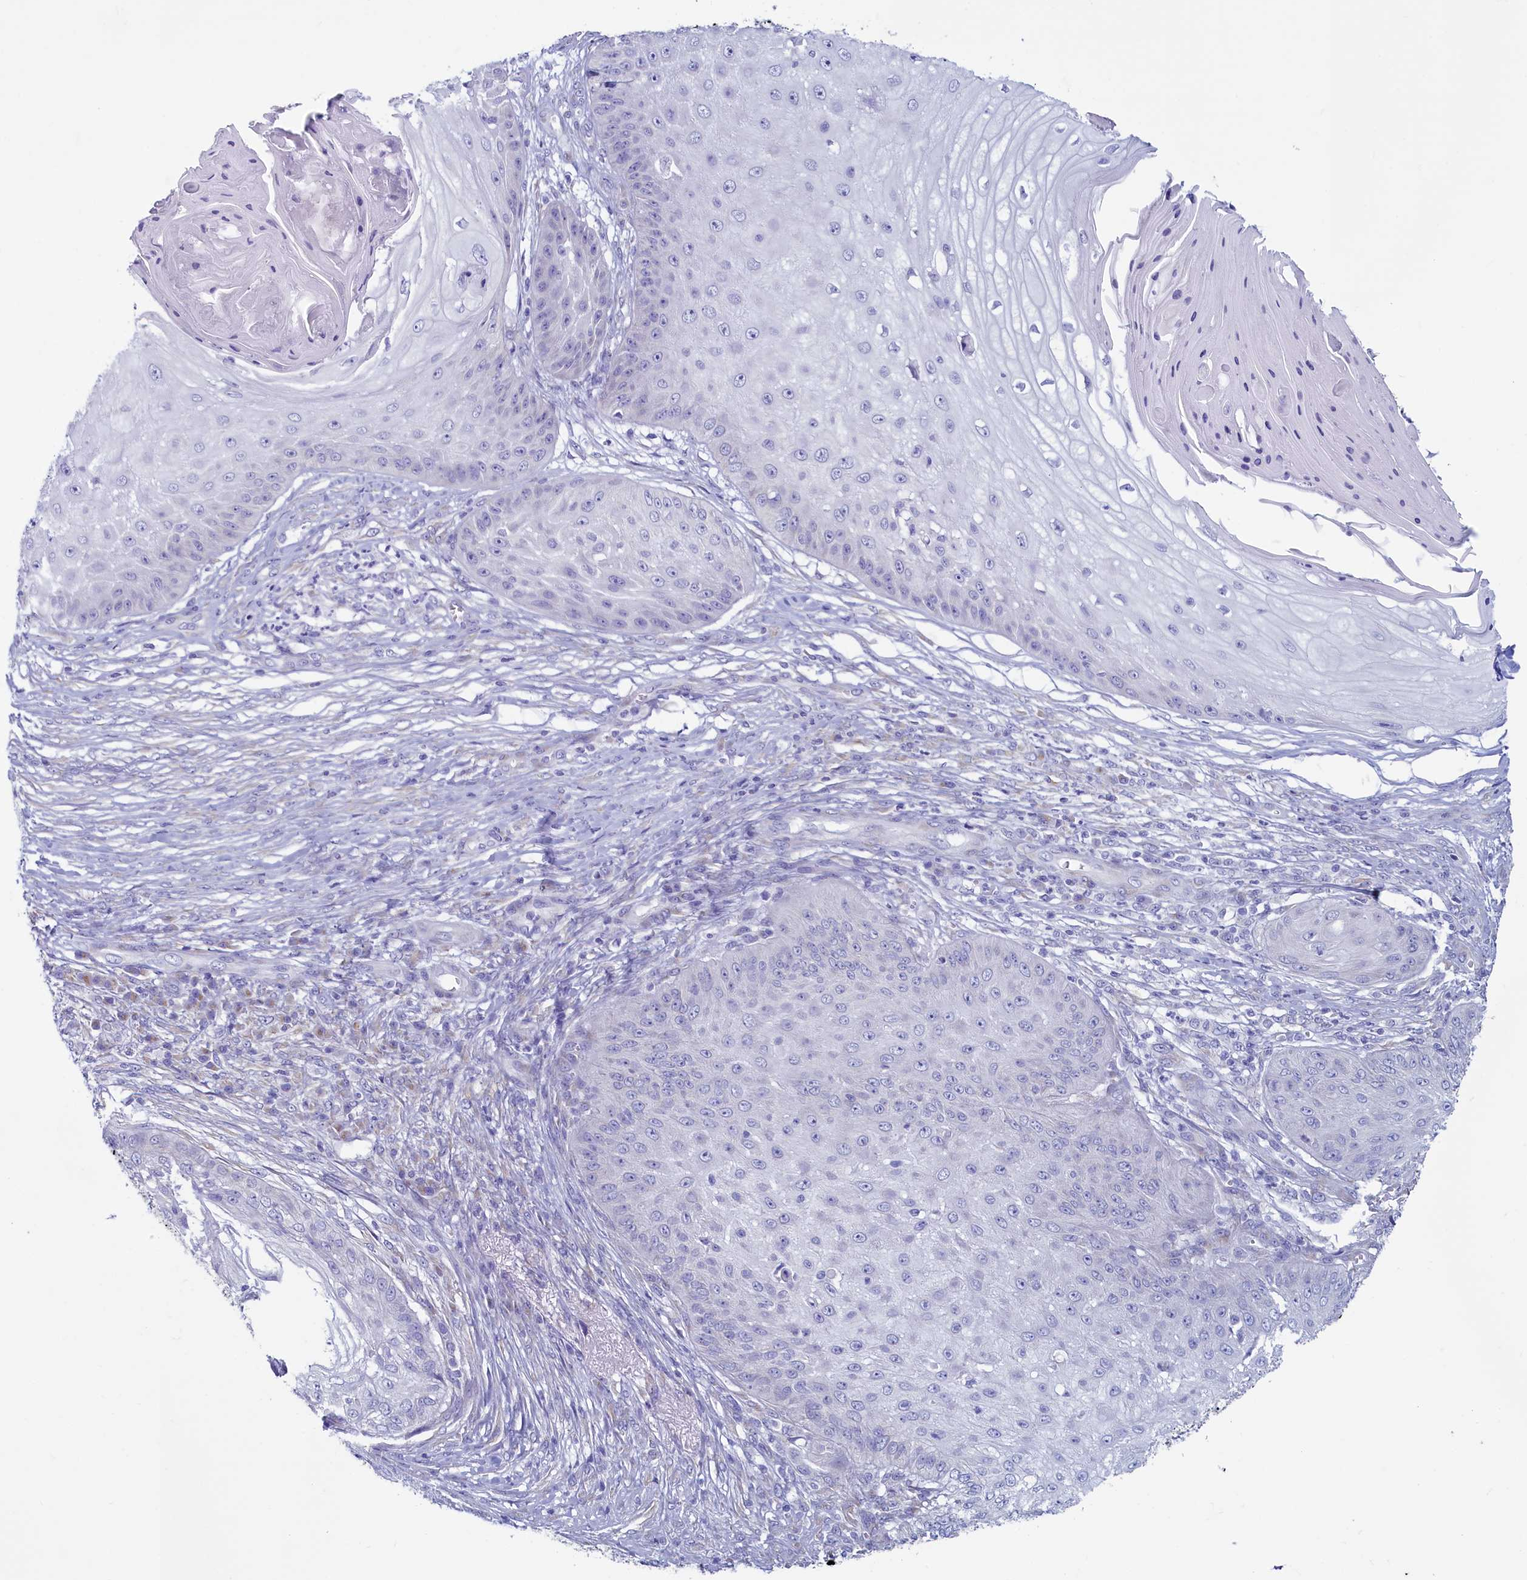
{"staining": {"intensity": "negative", "quantity": "none", "location": "none"}, "tissue": "skin cancer", "cell_type": "Tumor cells", "image_type": "cancer", "snomed": [{"axis": "morphology", "description": "Squamous cell carcinoma, NOS"}, {"axis": "topography", "description": "Skin"}], "caption": "This is a histopathology image of immunohistochemistry (IHC) staining of skin cancer (squamous cell carcinoma), which shows no positivity in tumor cells.", "gene": "SKA3", "patient": {"sex": "male", "age": 70}}